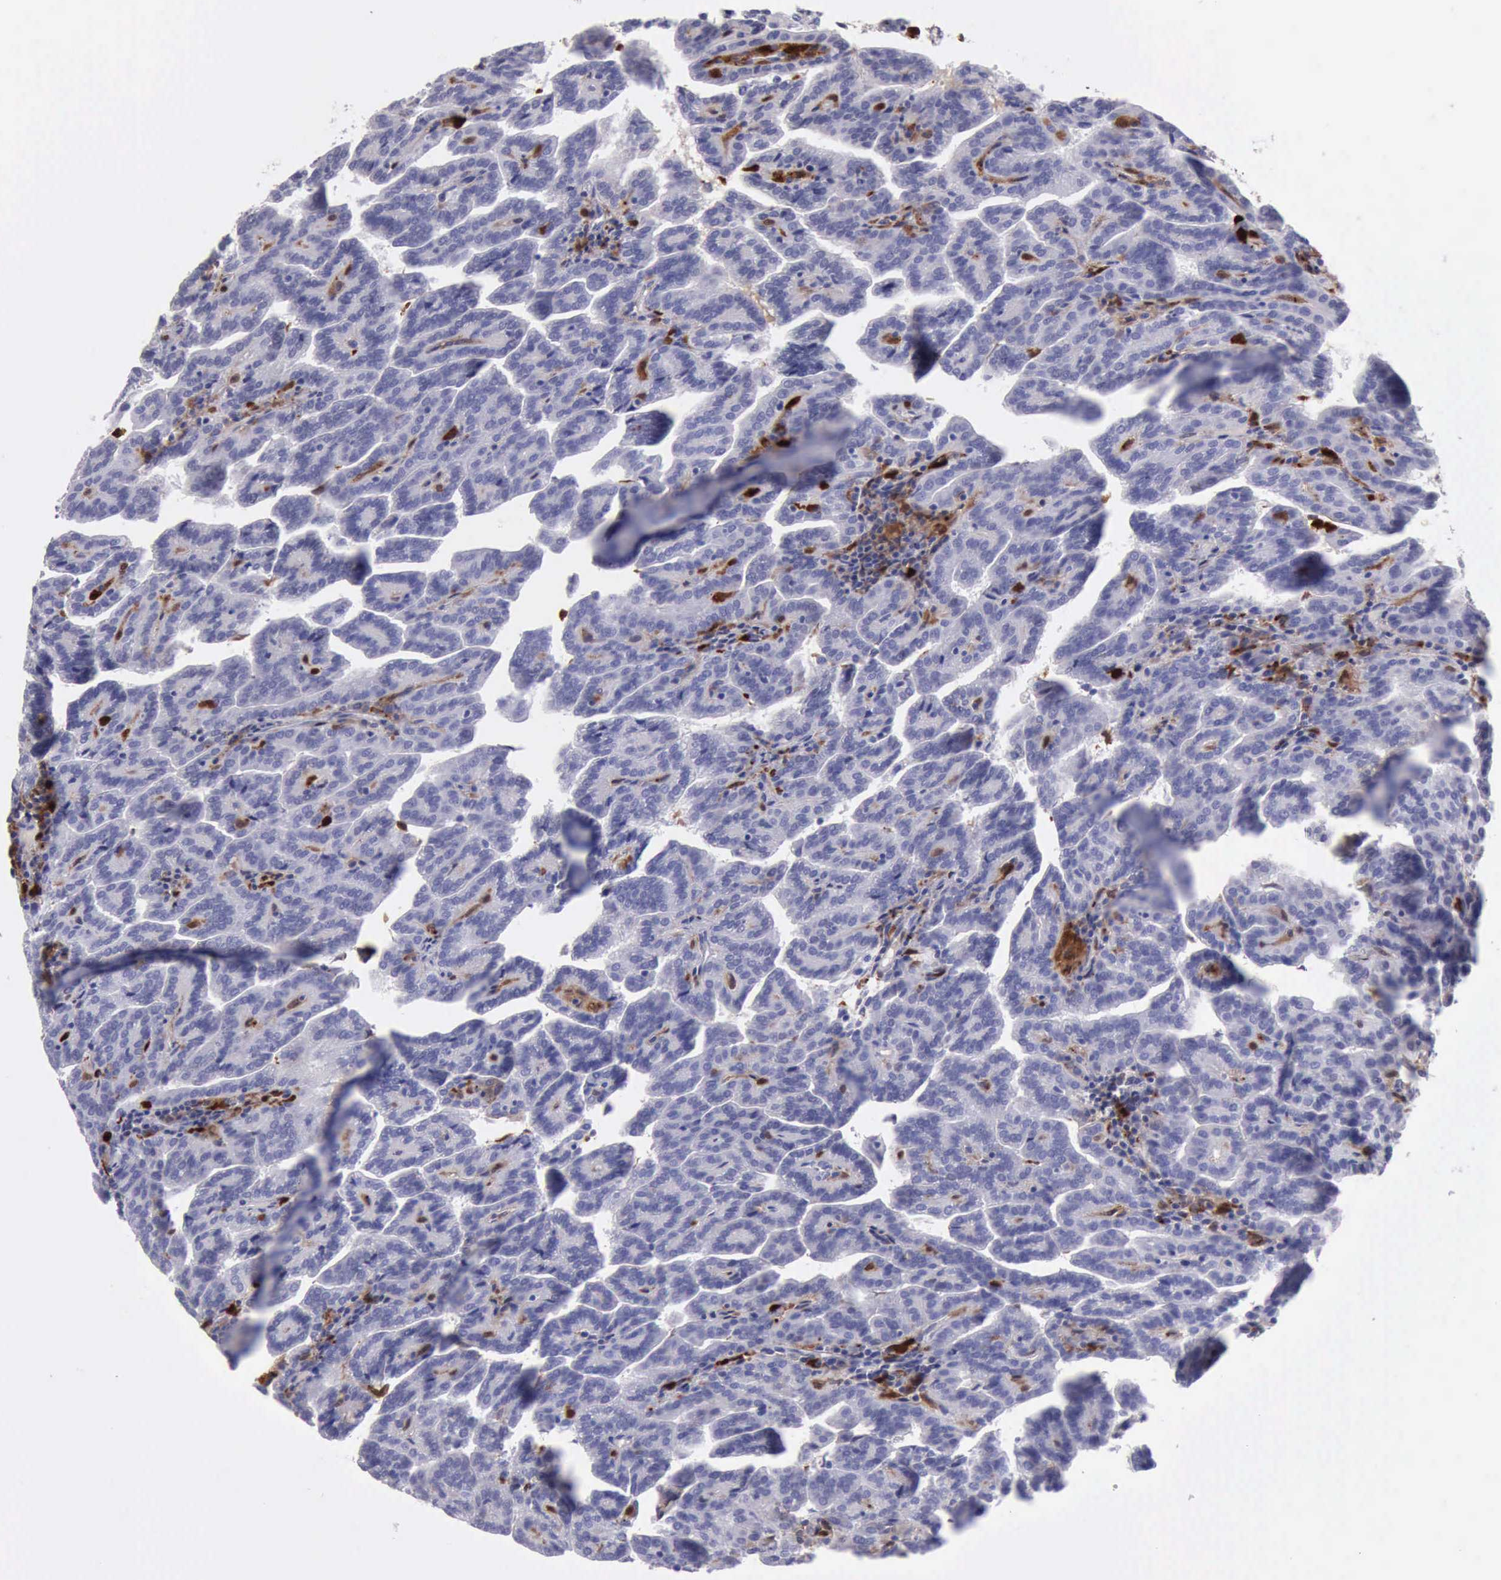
{"staining": {"intensity": "negative", "quantity": "none", "location": "none"}, "tissue": "renal cancer", "cell_type": "Tumor cells", "image_type": "cancer", "snomed": [{"axis": "morphology", "description": "Adenocarcinoma, NOS"}, {"axis": "topography", "description": "Kidney"}], "caption": "Renal cancer was stained to show a protein in brown. There is no significant expression in tumor cells.", "gene": "CSTA", "patient": {"sex": "male", "age": 61}}